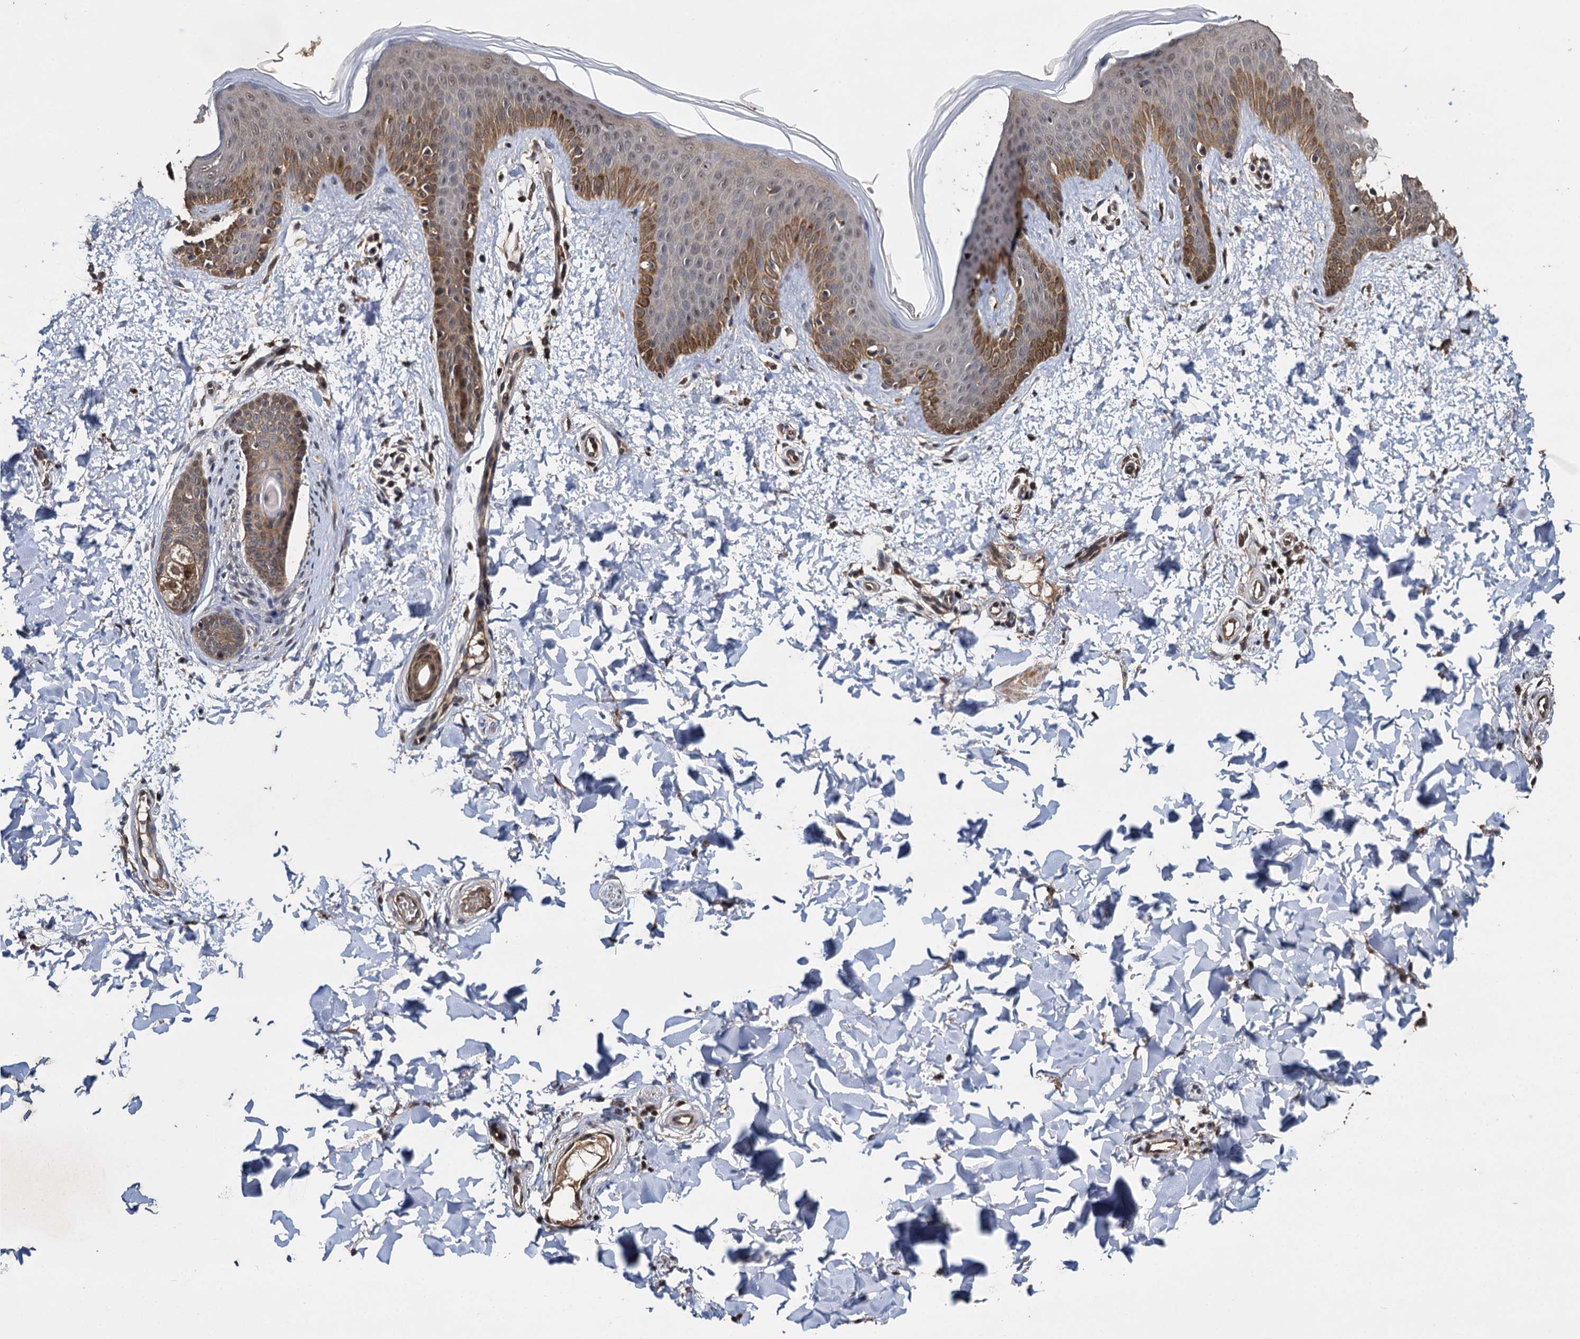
{"staining": {"intensity": "moderate", "quantity": ">75%", "location": "cytoplasmic/membranous,nuclear"}, "tissue": "skin", "cell_type": "Fibroblasts", "image_type": "normal", "snomed": [{"axis": "morphology", "description": "Normal tissue, NOS"}, {"axis": "topography", "description": "Skin"}], "caption": "Protein expression analysis of normal skin demonstrates moderate cytoplasmic/membranous,nuclear expression in approximately >75% of fibroblasts.", "gene": "SLC46A3", "patient": {"sex": "male", "age": 36}}